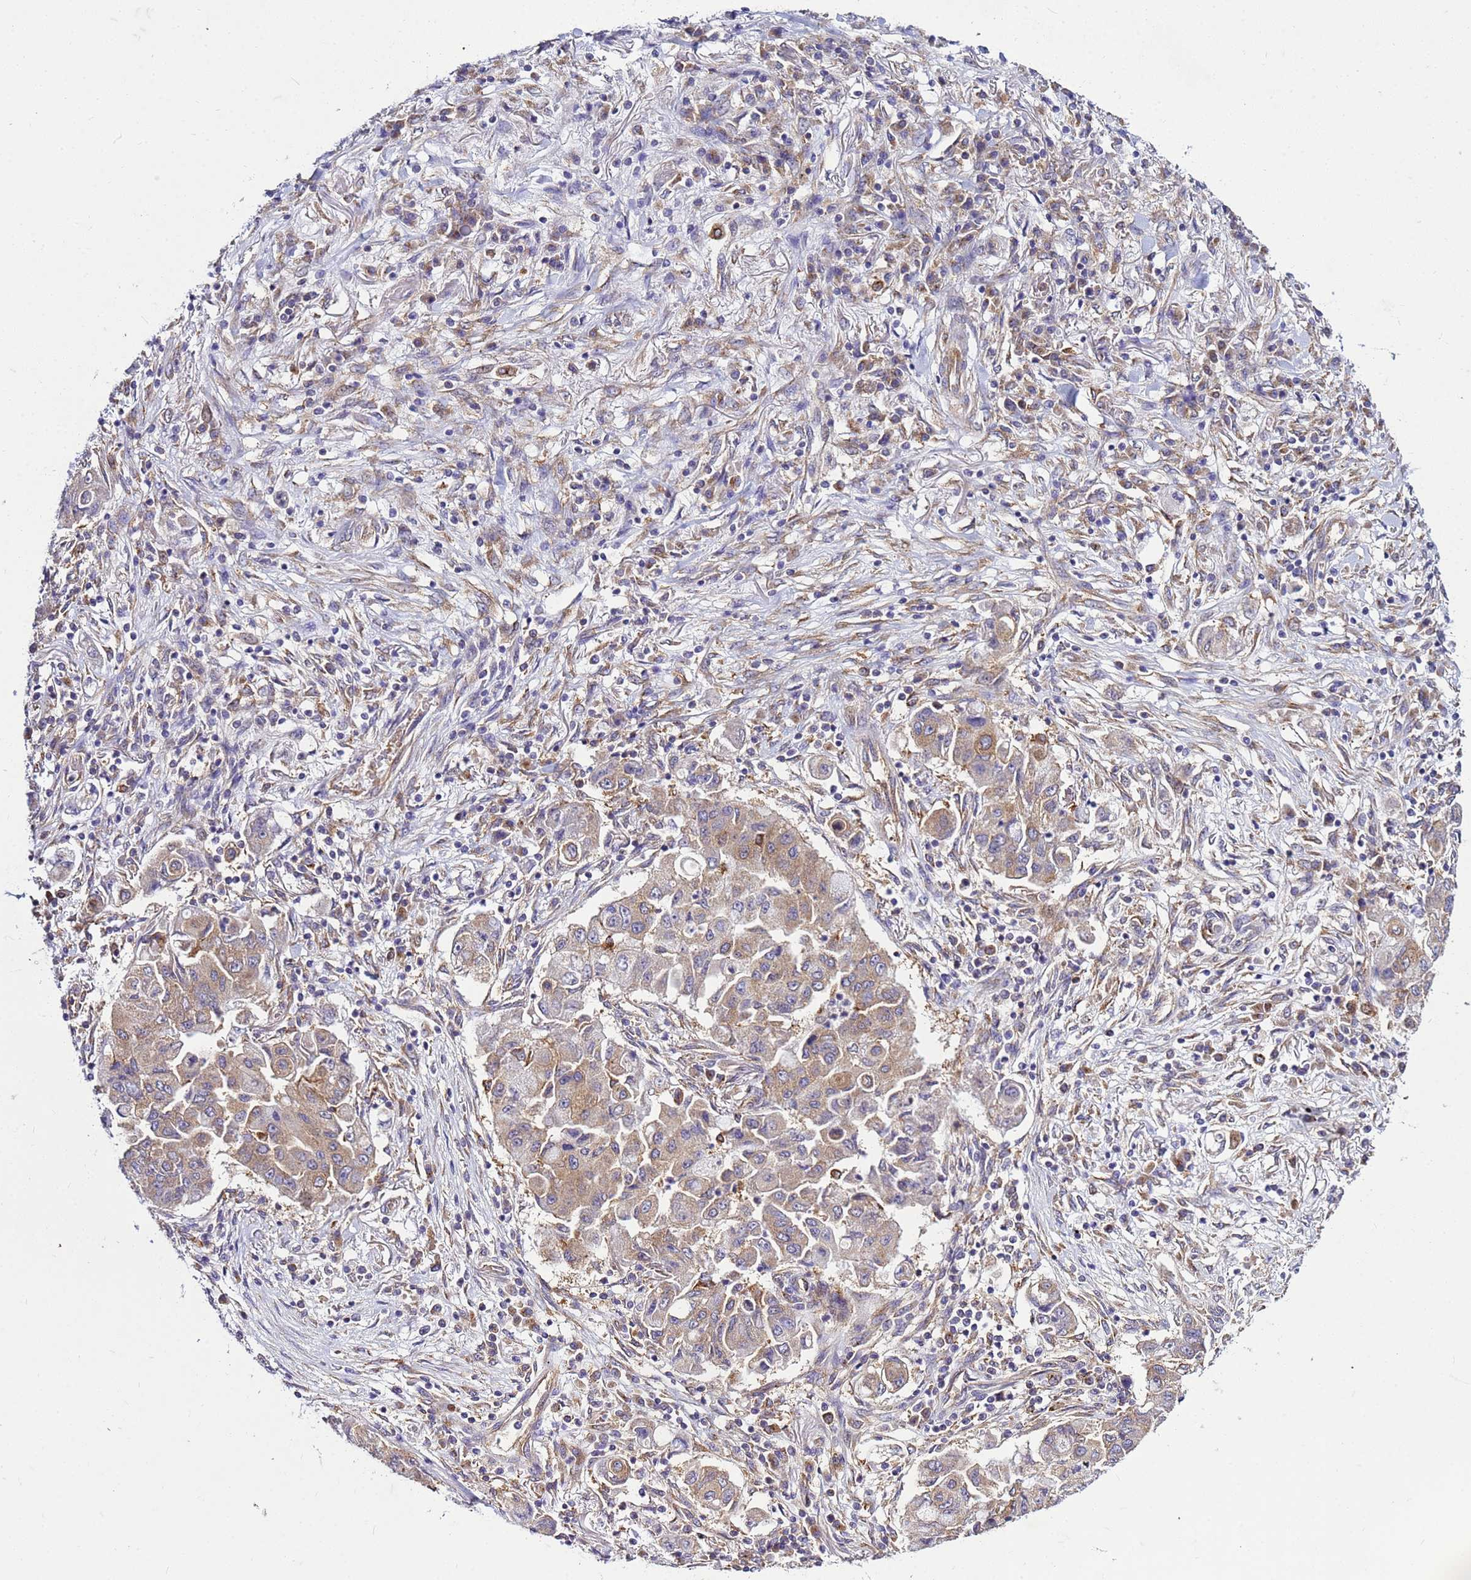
{"staining": {"intensity": "weak", "quantity": ">75%", "location": "cytoplasmic/membranous"}, "tissue": "lung cancer", "cell_type": "Tumor cells", "image_type": "cancer", "snomed": [{"axis": "morphology", "description": "Squamous cell carcinoma, NOS"}, {"axis": "topography", "description": "Lung"}], "caption": "Lung cancer stained for a protein displays weak cytoplasmic/membranous positivity in tumor cells.", "gene": "PKD1", "patient": {"sex": "male", "age": 74}}